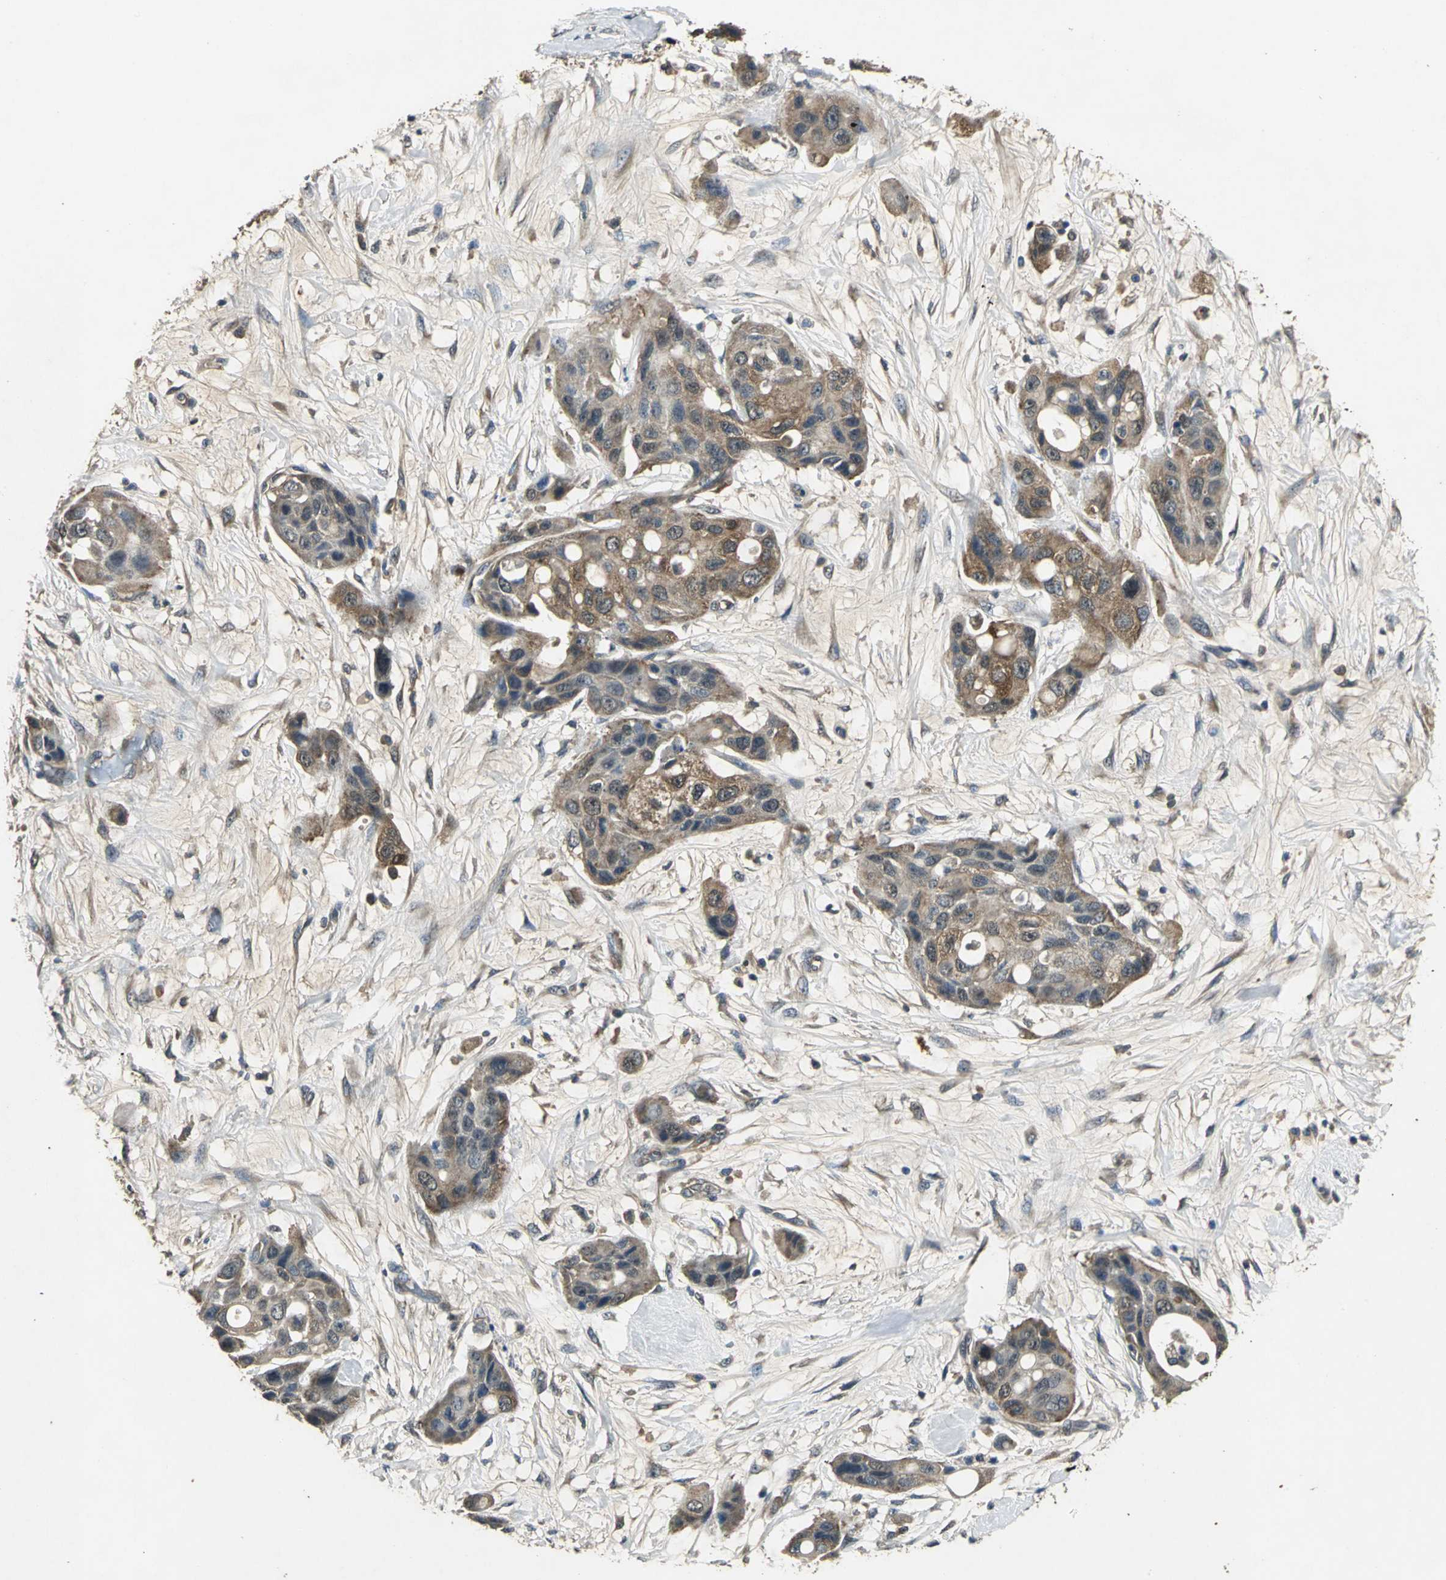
{"staining": {"intensity": "moderate", "quantity": ">75%", "location": "cytoplasmic/membranous"}, "tissue": "pancreatic cancer", "cell_type": "Tumor cells", "image_type": "cancer", "snomed": [{"axis": "morphology", "description": "Adenocarcinoma, NOS"}, {"axis": "topography", "description": "Pancreas"}], "caption": "This is a micrograph of immunohistochemistry (IHC) staining of pancreatic cancer, which shows moderate positivity in the cytoplasmic/membranous of tumor cells.", "gene": "IRF3", "patient": {"sex": "female", "age": 60}}